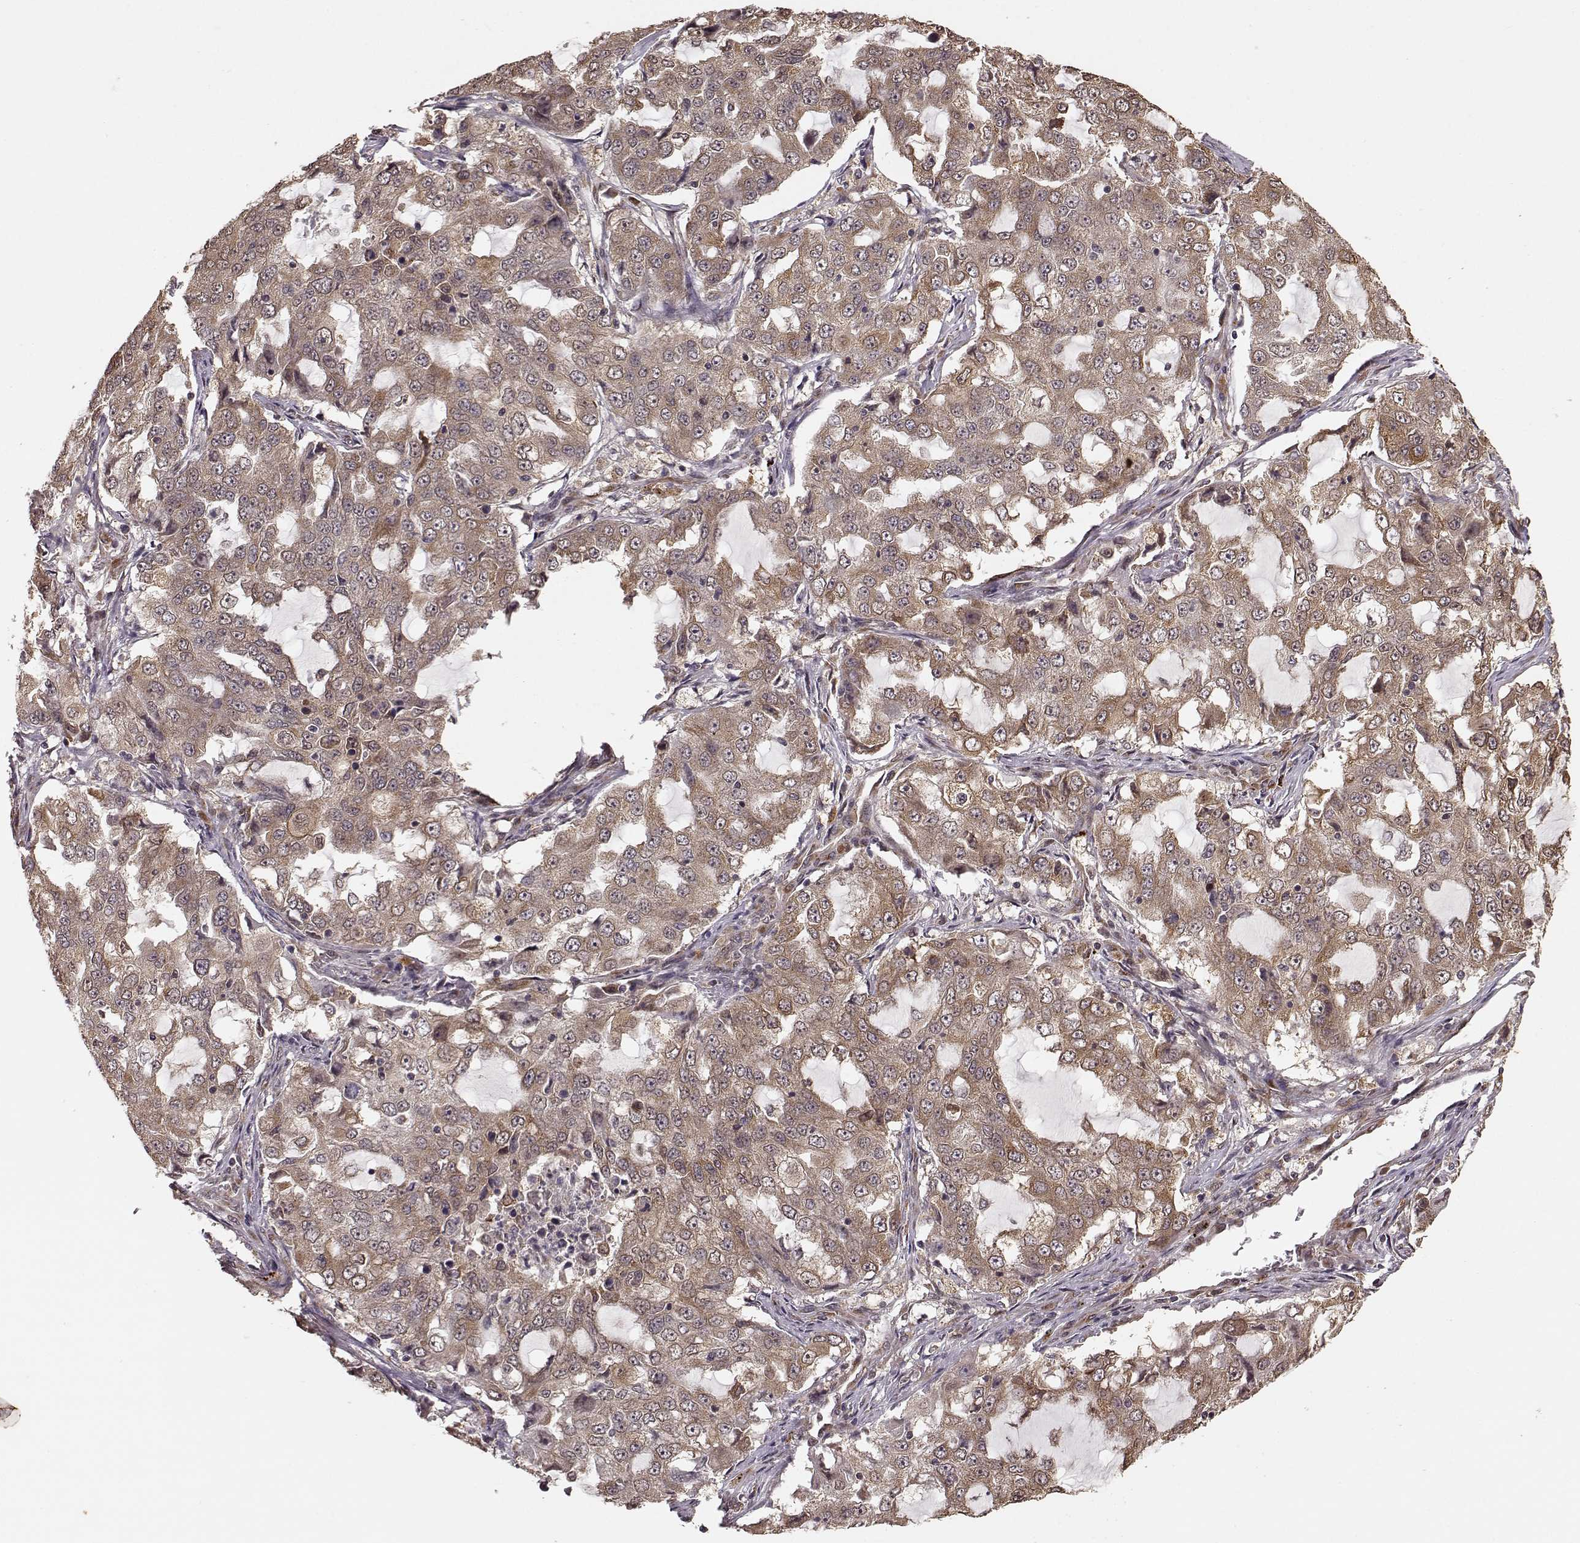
{"staining": {"intensity": "weak", "quantity": ">75%", "location": "cytoplasmic/membranous"}, "tissue": "lung cancer", "cell_type": "Tumor cells", "image_type": "cancer", "snomed": [{"axis": "morphology", "description": "Adenocarcinoma, NOS"}, {"axis": "topography", "description": "Lung"}], "caption": "Immunohistochemical staining of human lung cancer (adenocarcinoma) demonstrates low levels of weak cytoplasmic/membranous expression in about >75% of tumor cells. (IHC, brightfield microscopy, high magnification).", "gene": "YIPF5", "patient": {"sex": "female", "age": 61}}